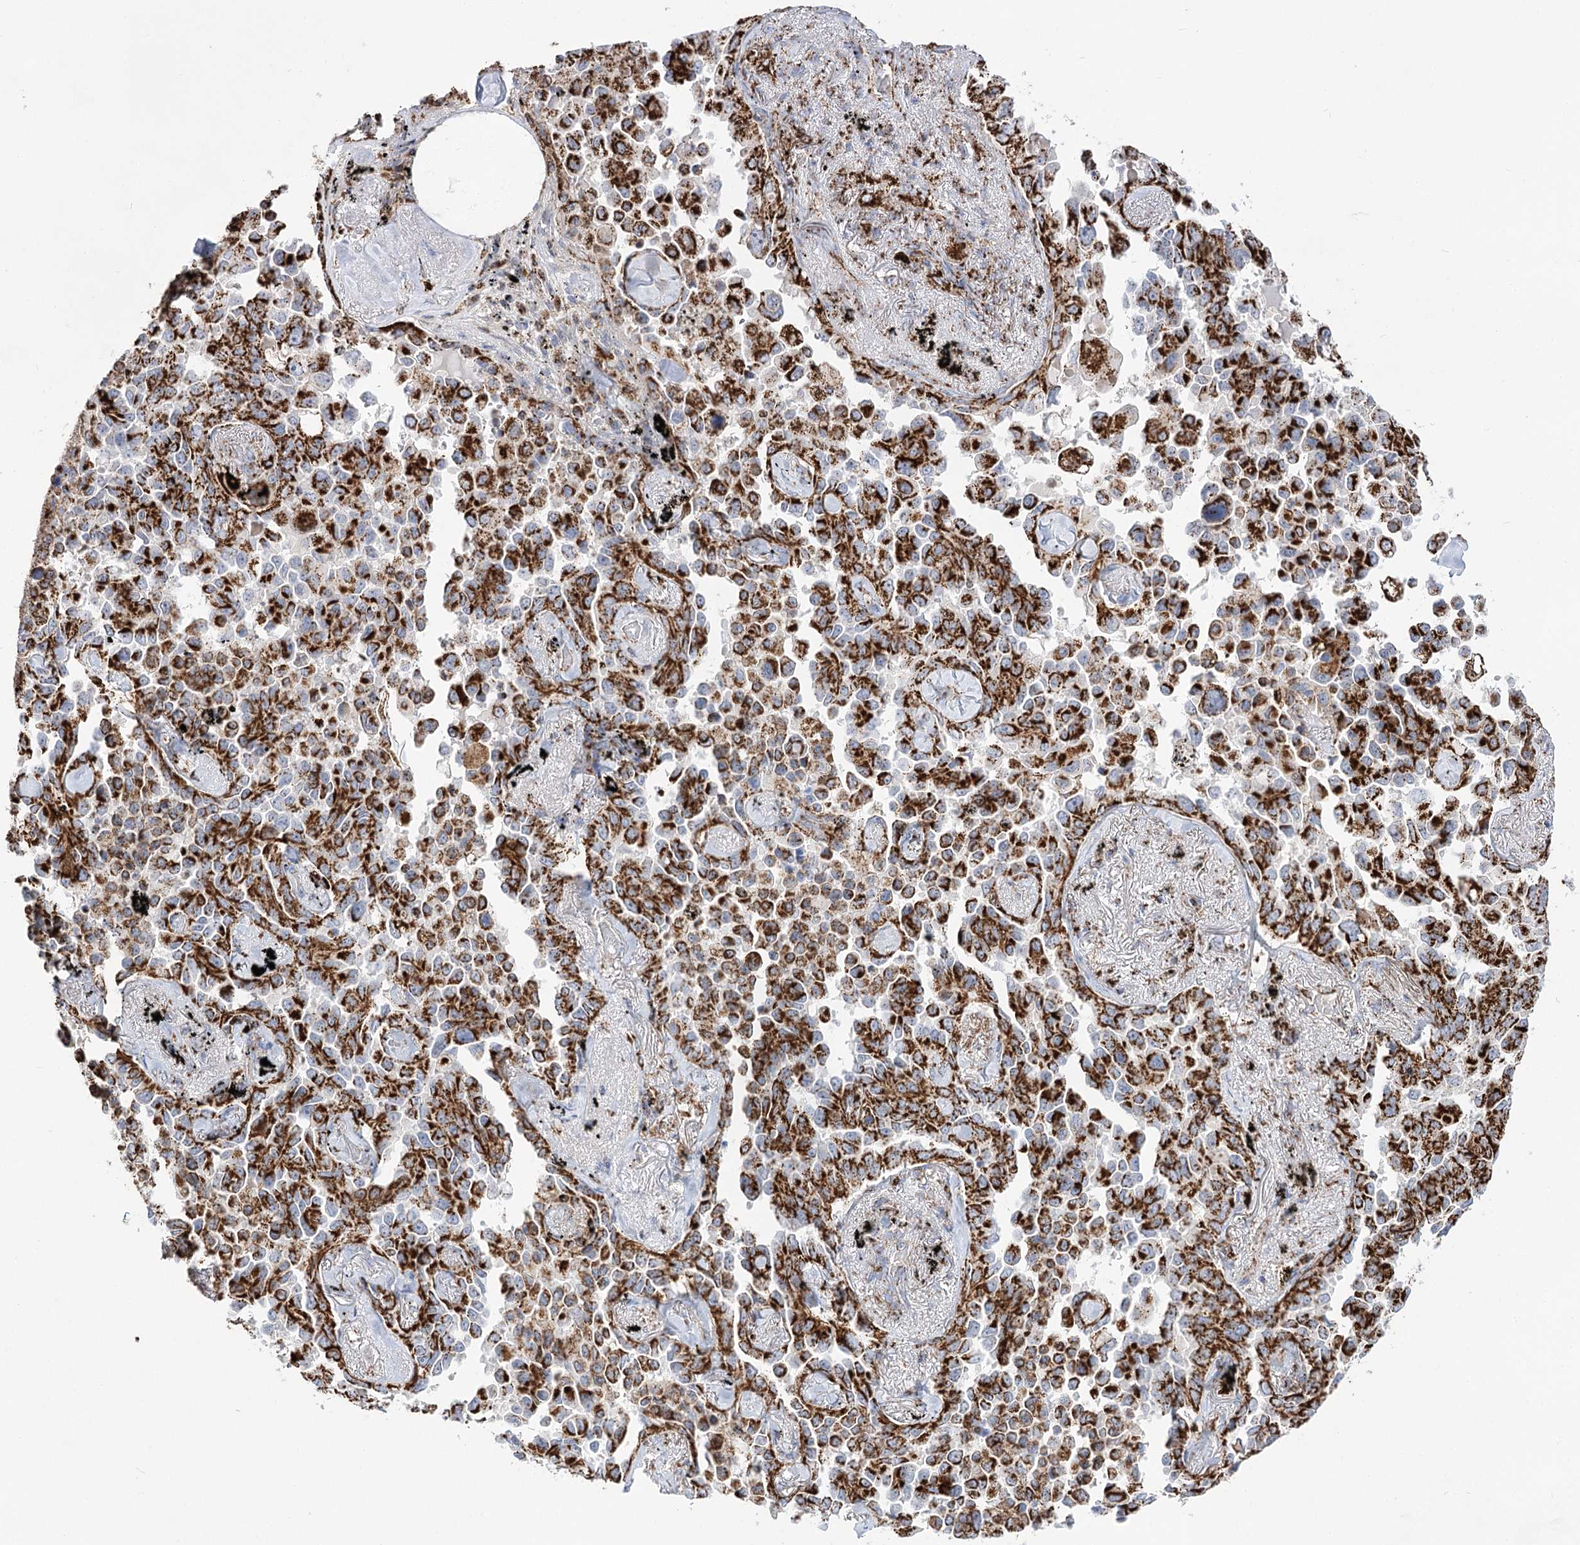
{"staining": {"intensity": "strong", "quantity": ">75%", "location": "cytoplasmic/membranous"}, "tissue": "lung cancer", "cell_type": "Tumor cells", "image_type": "cancer", "snomed": [{"axis": "morphology", "description": "Adenocarcinoma, NOS"}, {"axis": "topography", "description": "Lung"}], "caption": "Lung cancer (adenocarcinoma) stained for a protein (brown) shows strong cytoplasmic/membranous positive positivity in about >75% of tumor cells.", "gene": "NADK2", "patient": {"sex": "female", "age": 67}}